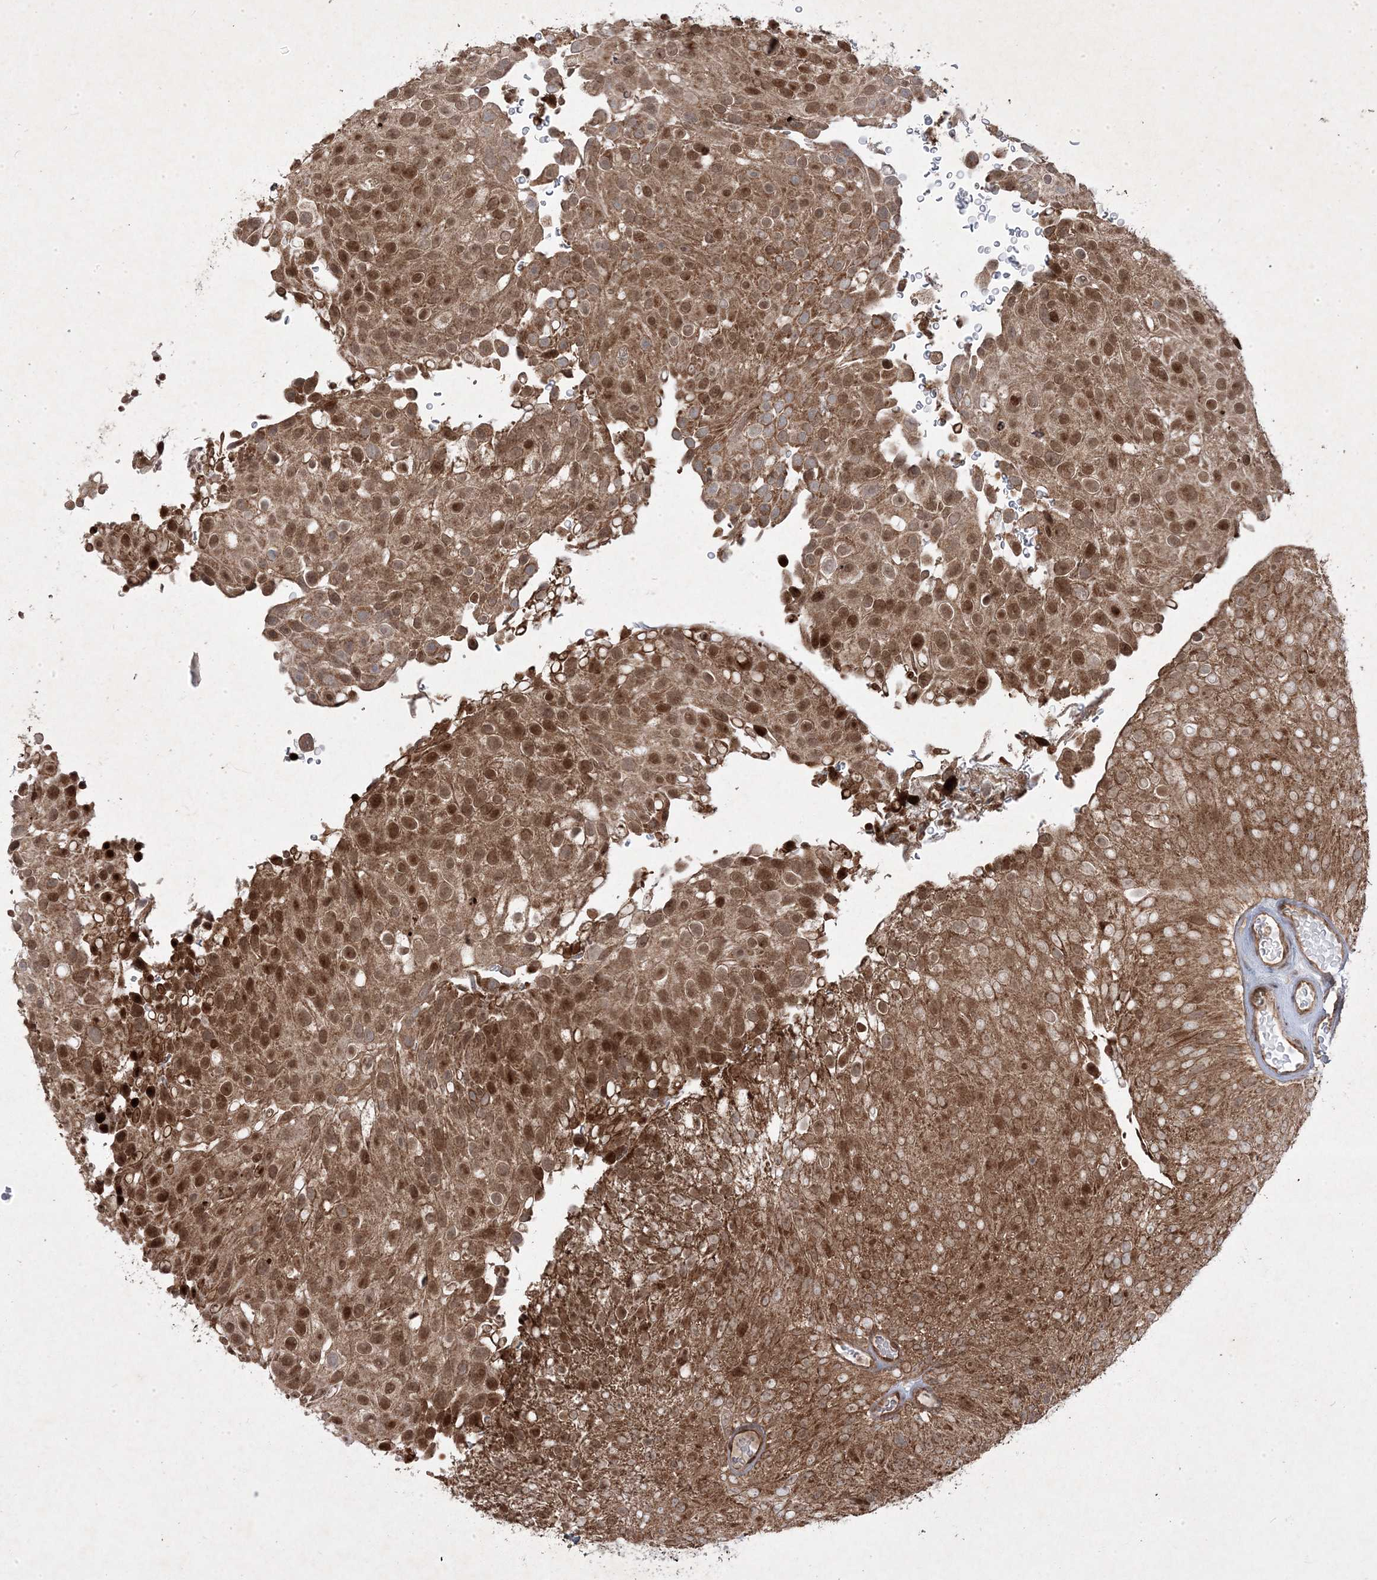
{"staining": {"intensity": "strong", "quantity": ">75%", "location": "cytoplasmic/membranous,nuclear"}, "tissue": "urothelial cancer", "cell_type": "Tumor cells", "image_type": "cancer", "snomed": [{"axis": "morphology", "description": "Urothelial carcinoma, Low grade"}, {"axis": "topography", "description": "Urinary bladder"}], "caption": "This is an image of immunohistochemistry staining of urothelial carcinoma (low-grade), which shows strong positivity in the cytoplasmic/membranous and nuclear of tumor cells.", "gene": "PLEKHM2", "patient": {"sex": "male", "age": 78}}